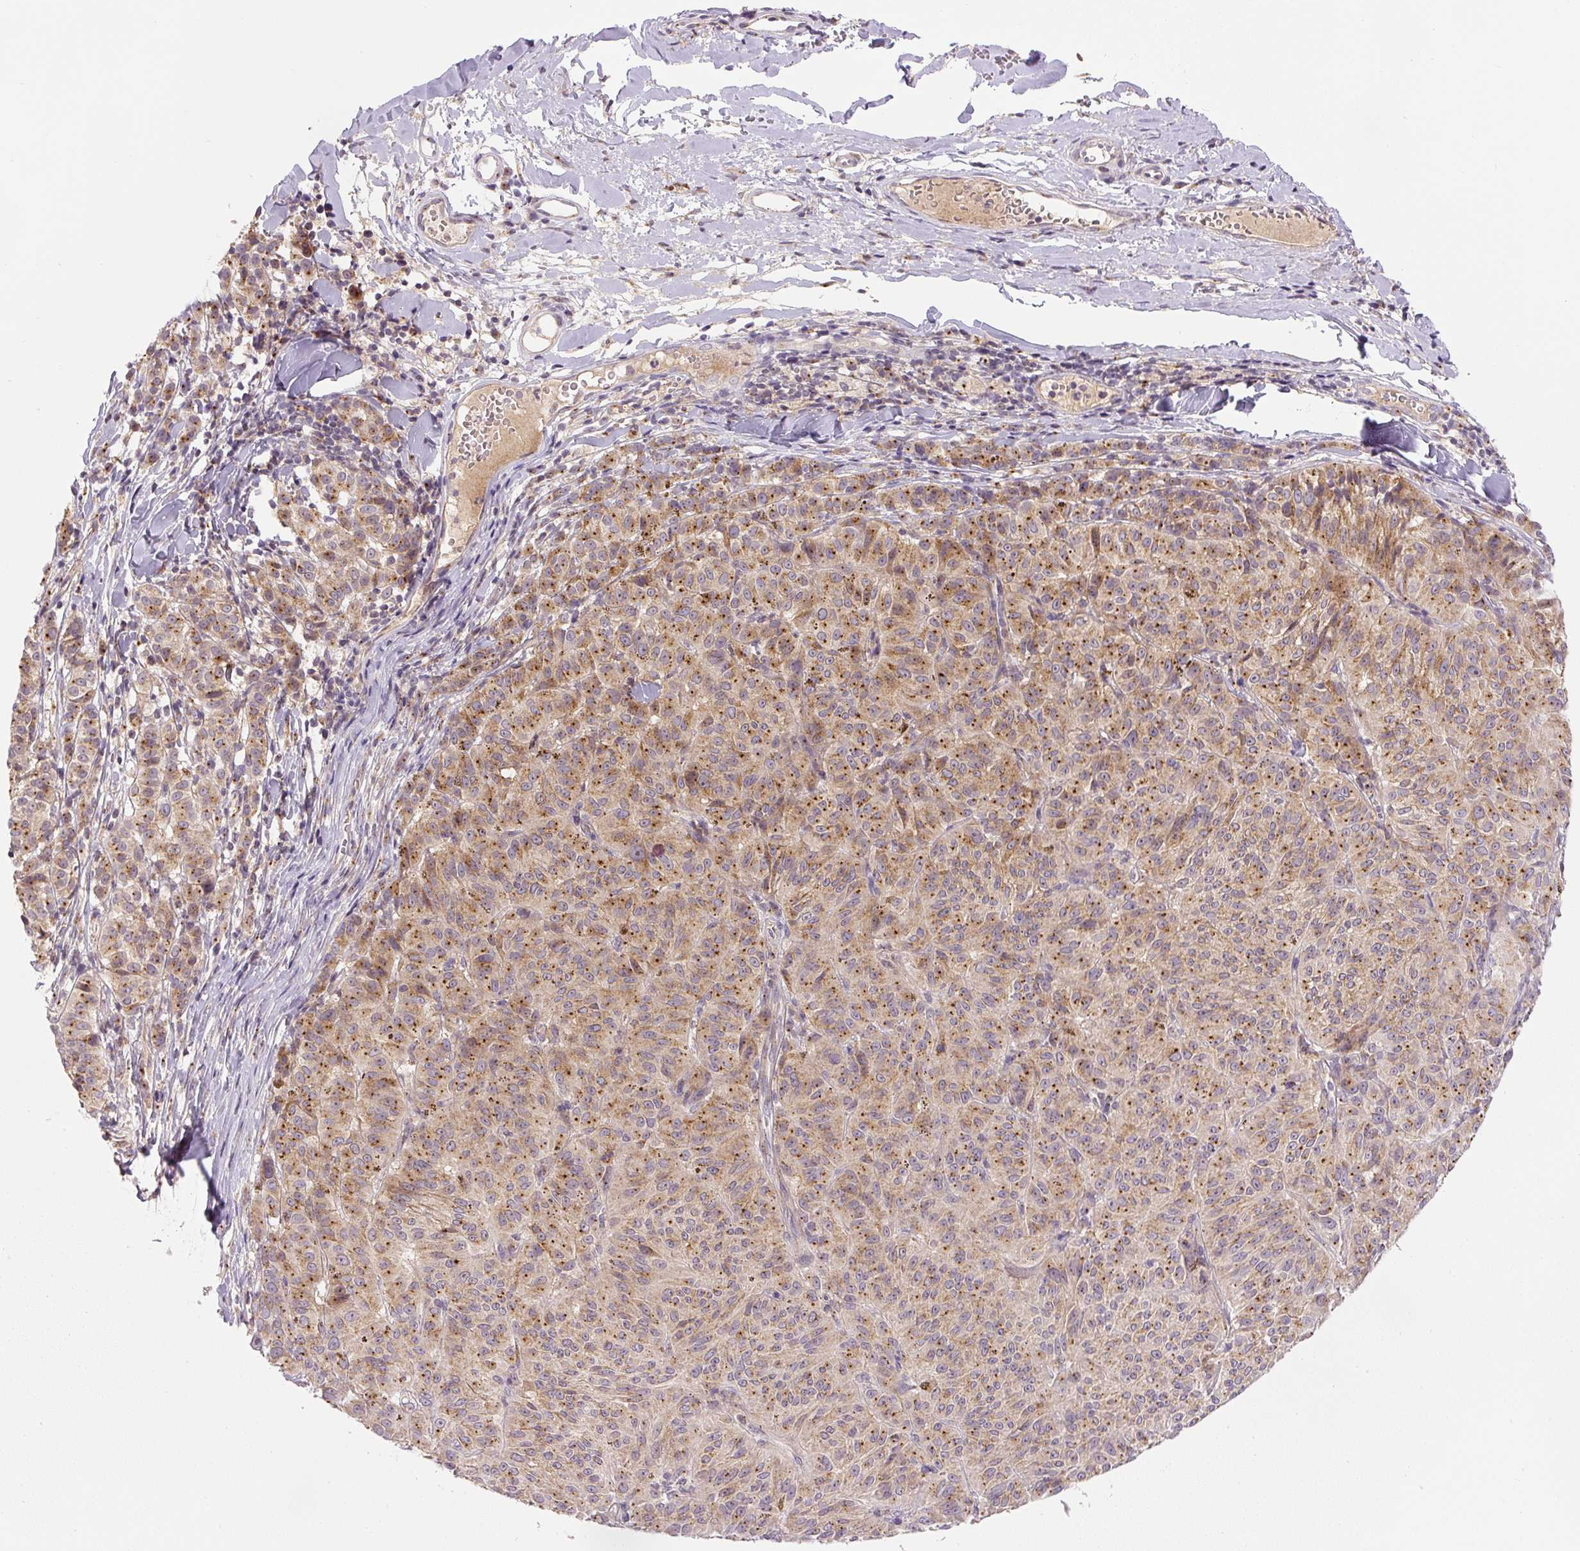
{"staining": {"intensity": "moderate", "quantity": ">75%", "location": "cytoplasmic/membranous"}, "tissue": "melanoma", "cell_type": "Tumor cells", "image_type": "cancer", "snomed": [{"axis": "morphology", "description": "Malignant melanoma, NOS"}, {"axis": "topography", "description": "Skin"}], "caption": "Moderate cytoplasmic/membranous positivity is seen in about >75% of tumor cells in malignant melanoma.", "gene": "PCM1", "patient": {"sex": "female", "age": 72}}